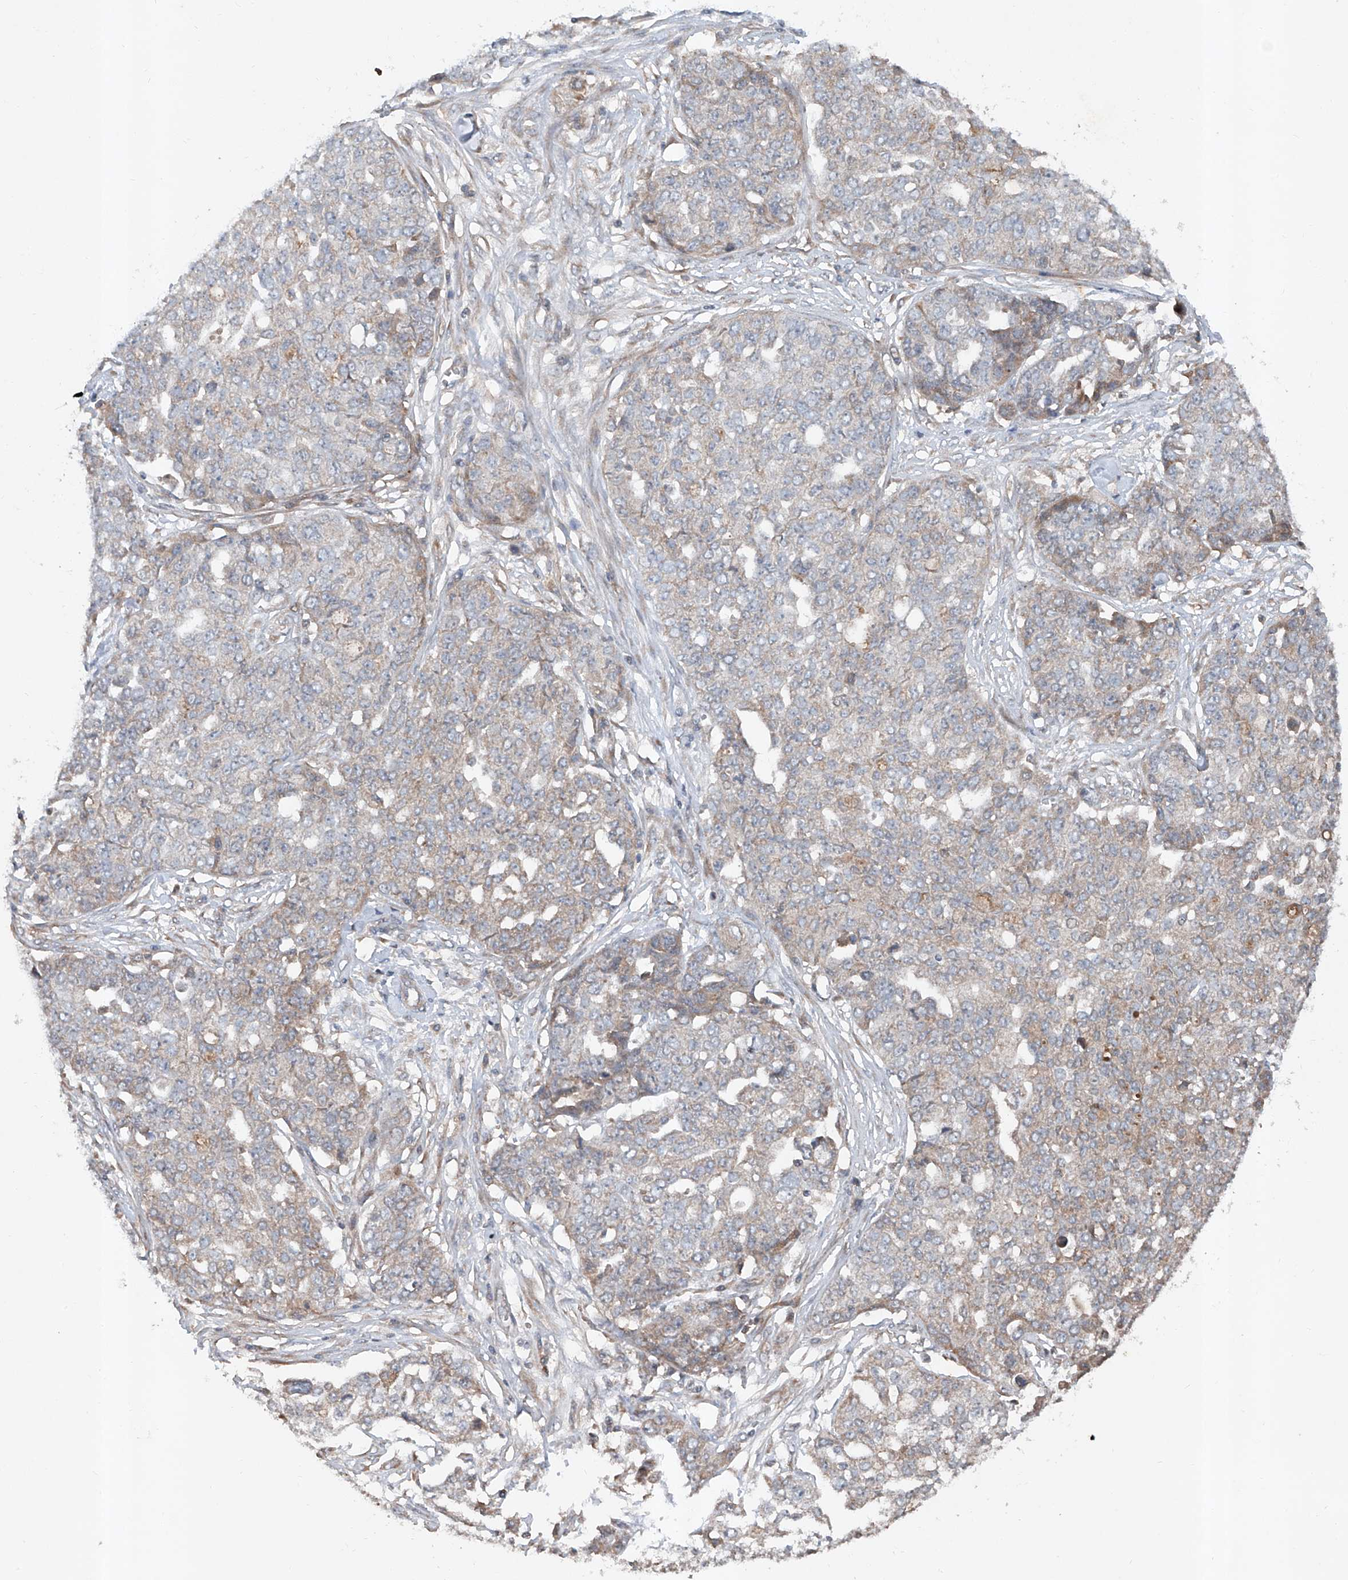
{"staining": {"intensity": "weak", "quantity": "25%-75%", "location": "cytoplasmic/membranous"}, "tissue": "ovarian cancer", "cell_type": "Tumor cells", "image_type": "cancer", "snomed": [{"axis": "morphology", "description": "Cystadenocarcinoma, serous, NOS"}, {"axis": "topography", "description": "Soft tissue"}, {"axis": "topography", "description": "Ovary"}], "caption": "Immunohistochemistry histopathology image of serous cystadenocarcinoma (ovarian) stained for a protein (brown), which exhibits low levels of weak cytoplasmic/membranous expression in approximately 25%-75% of tumor cells.", "gene": "ADAM23", "patient": {"sex": "female", "age": 57}}